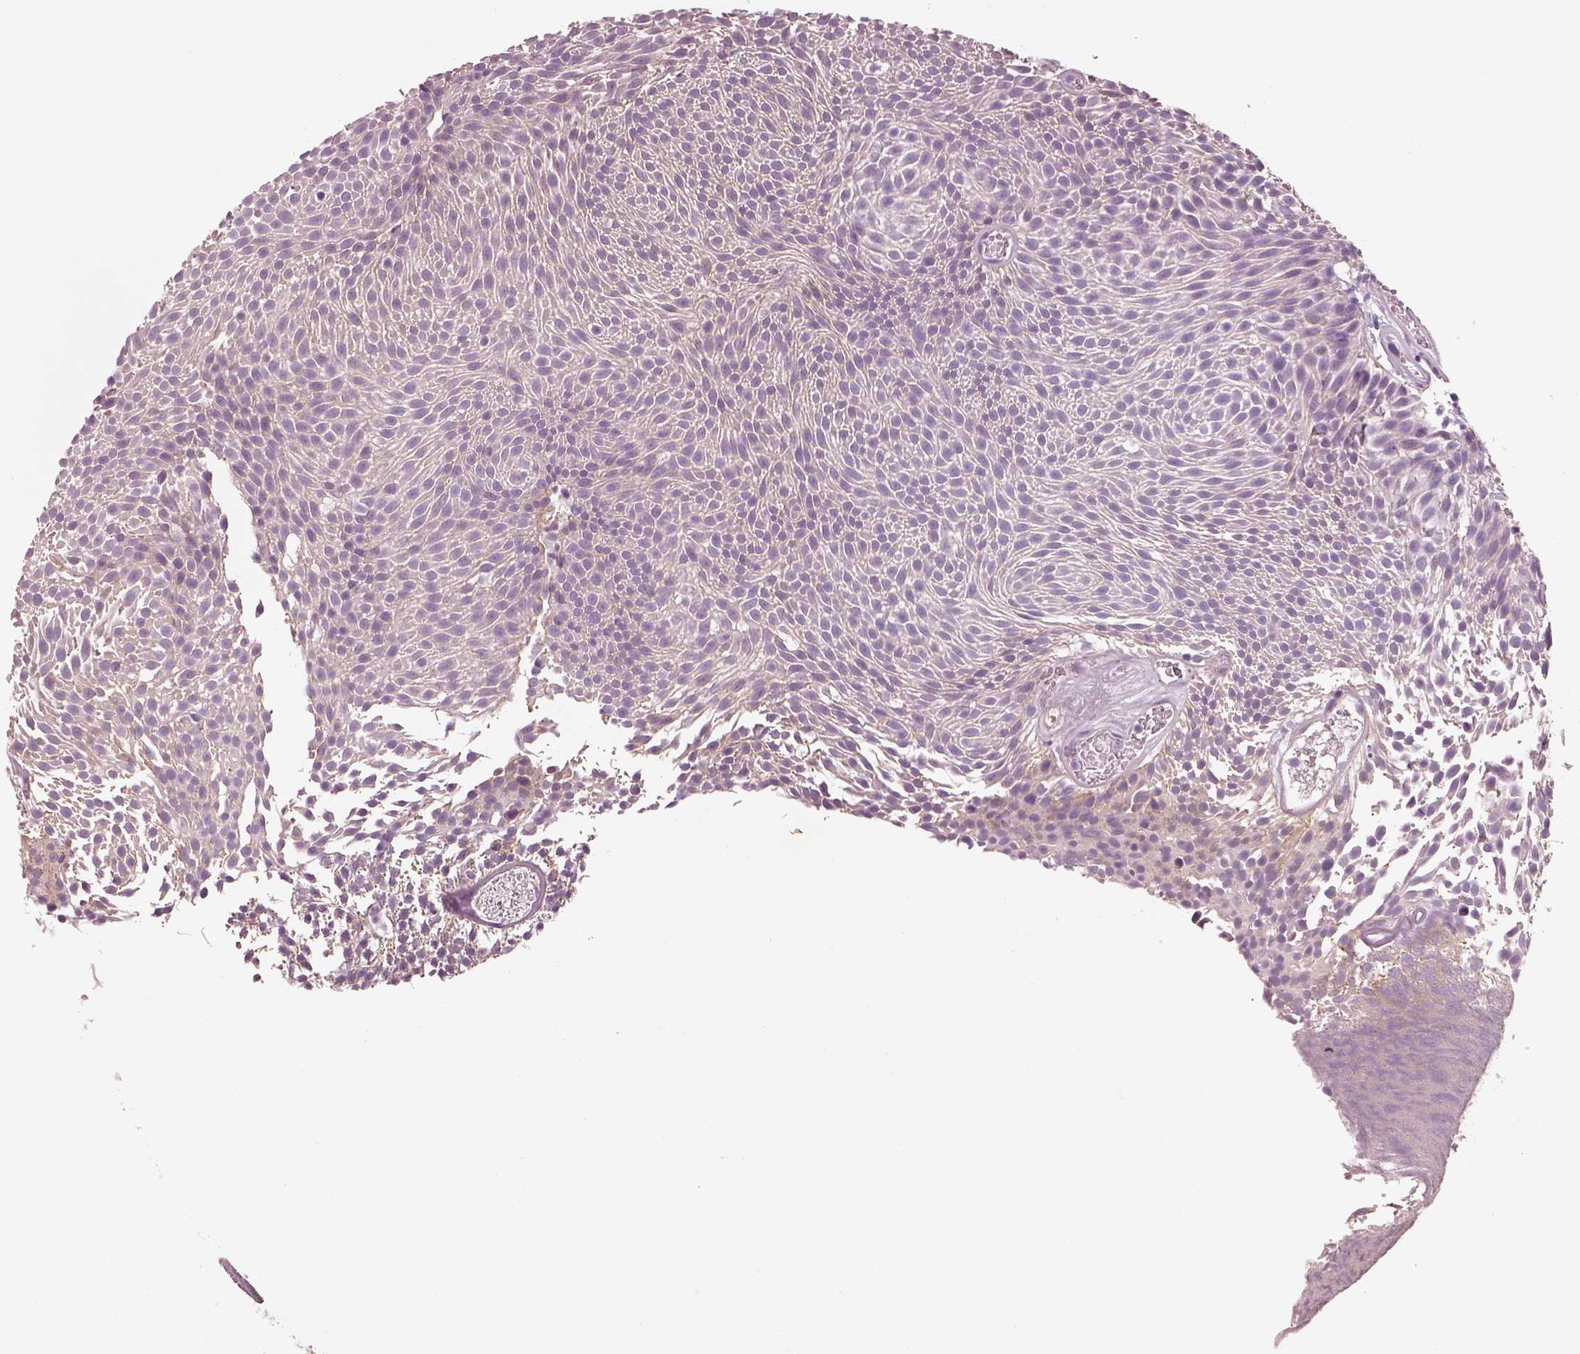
{"staining": {"intensity": "negative", "quantity": "none", "location": "none"}, "tissue": "urothelial cancer", "cell_type": "Tumor cells", "image_type": "cancer", "snomed": [{"axis": "morphology", "description": "Urothelial carcinoma, Low grade"}, {"axis": "topography", "description": "Urinary bladder"}], "caption": "High power microscopy image of an immunohistochemistry (IHC) micrograph of urothelial cancer, revealing no significant staining in tumor cells.", "gene": "IGLL1", "patient": {"sex": "male", "age": 77}}